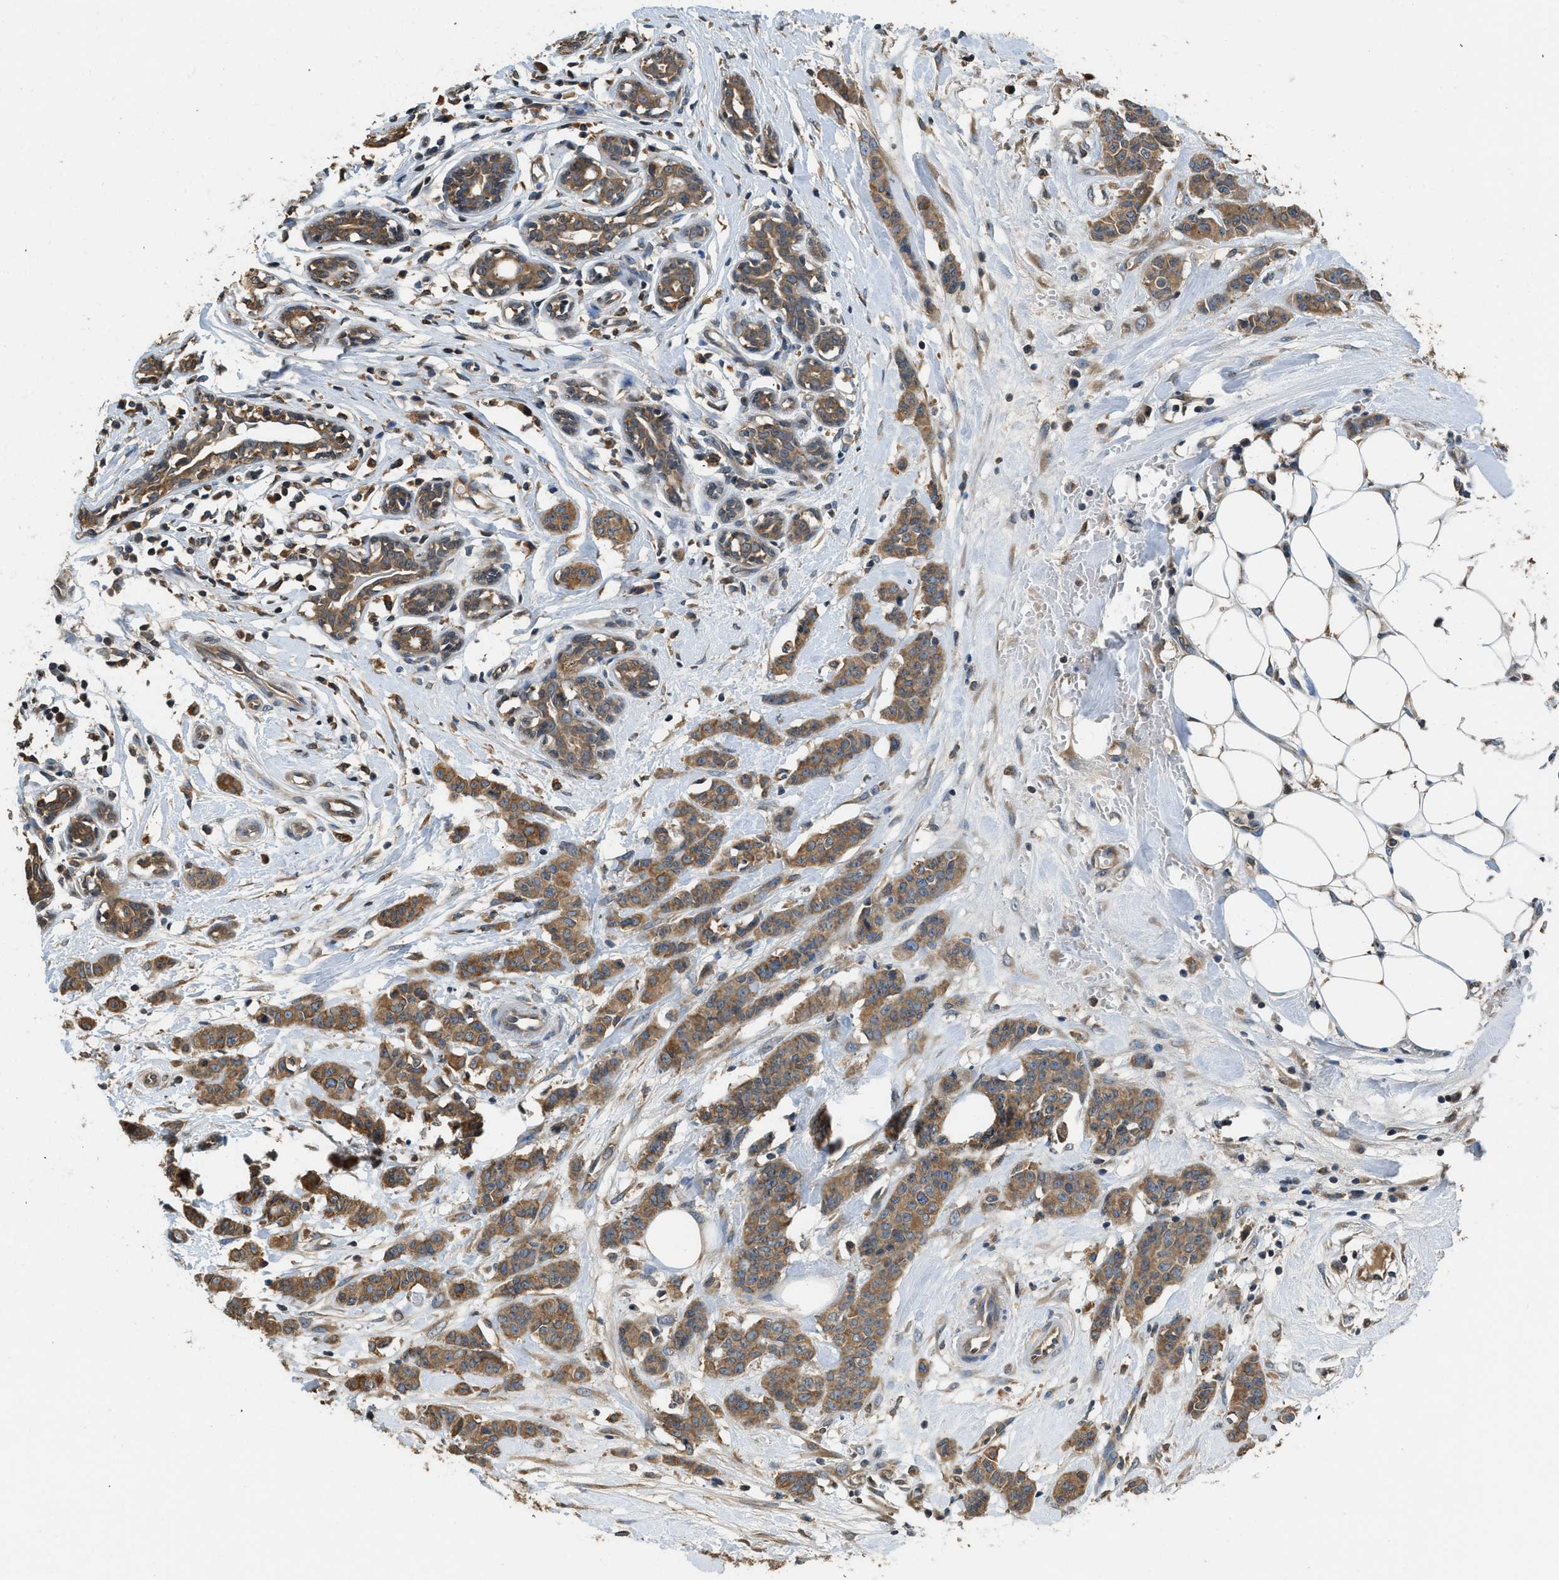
{"staining": {"intensity": "moderate", "quantity": ">75%", "location": "cytoplasmic/membranous"}, "tissue": "breast cancer", "cell_type": "Tumor cells", "image_type": "cancer", "snomed": [{"axis": "morphology", "description": "Normal tissue, NOS"}, {"axis": "morphology", "description": "Duct carcinoma"}, {"axis": "topography", "description": "Breast"}], "caption": "An image of infiltrating ductal carcinoma (breast) stained for a protein displays moderate cytoplasmic/membranous brown staining in tumor cells.", "gene": "BCAP31", "patient": {"sex": "female", "age": 40}}